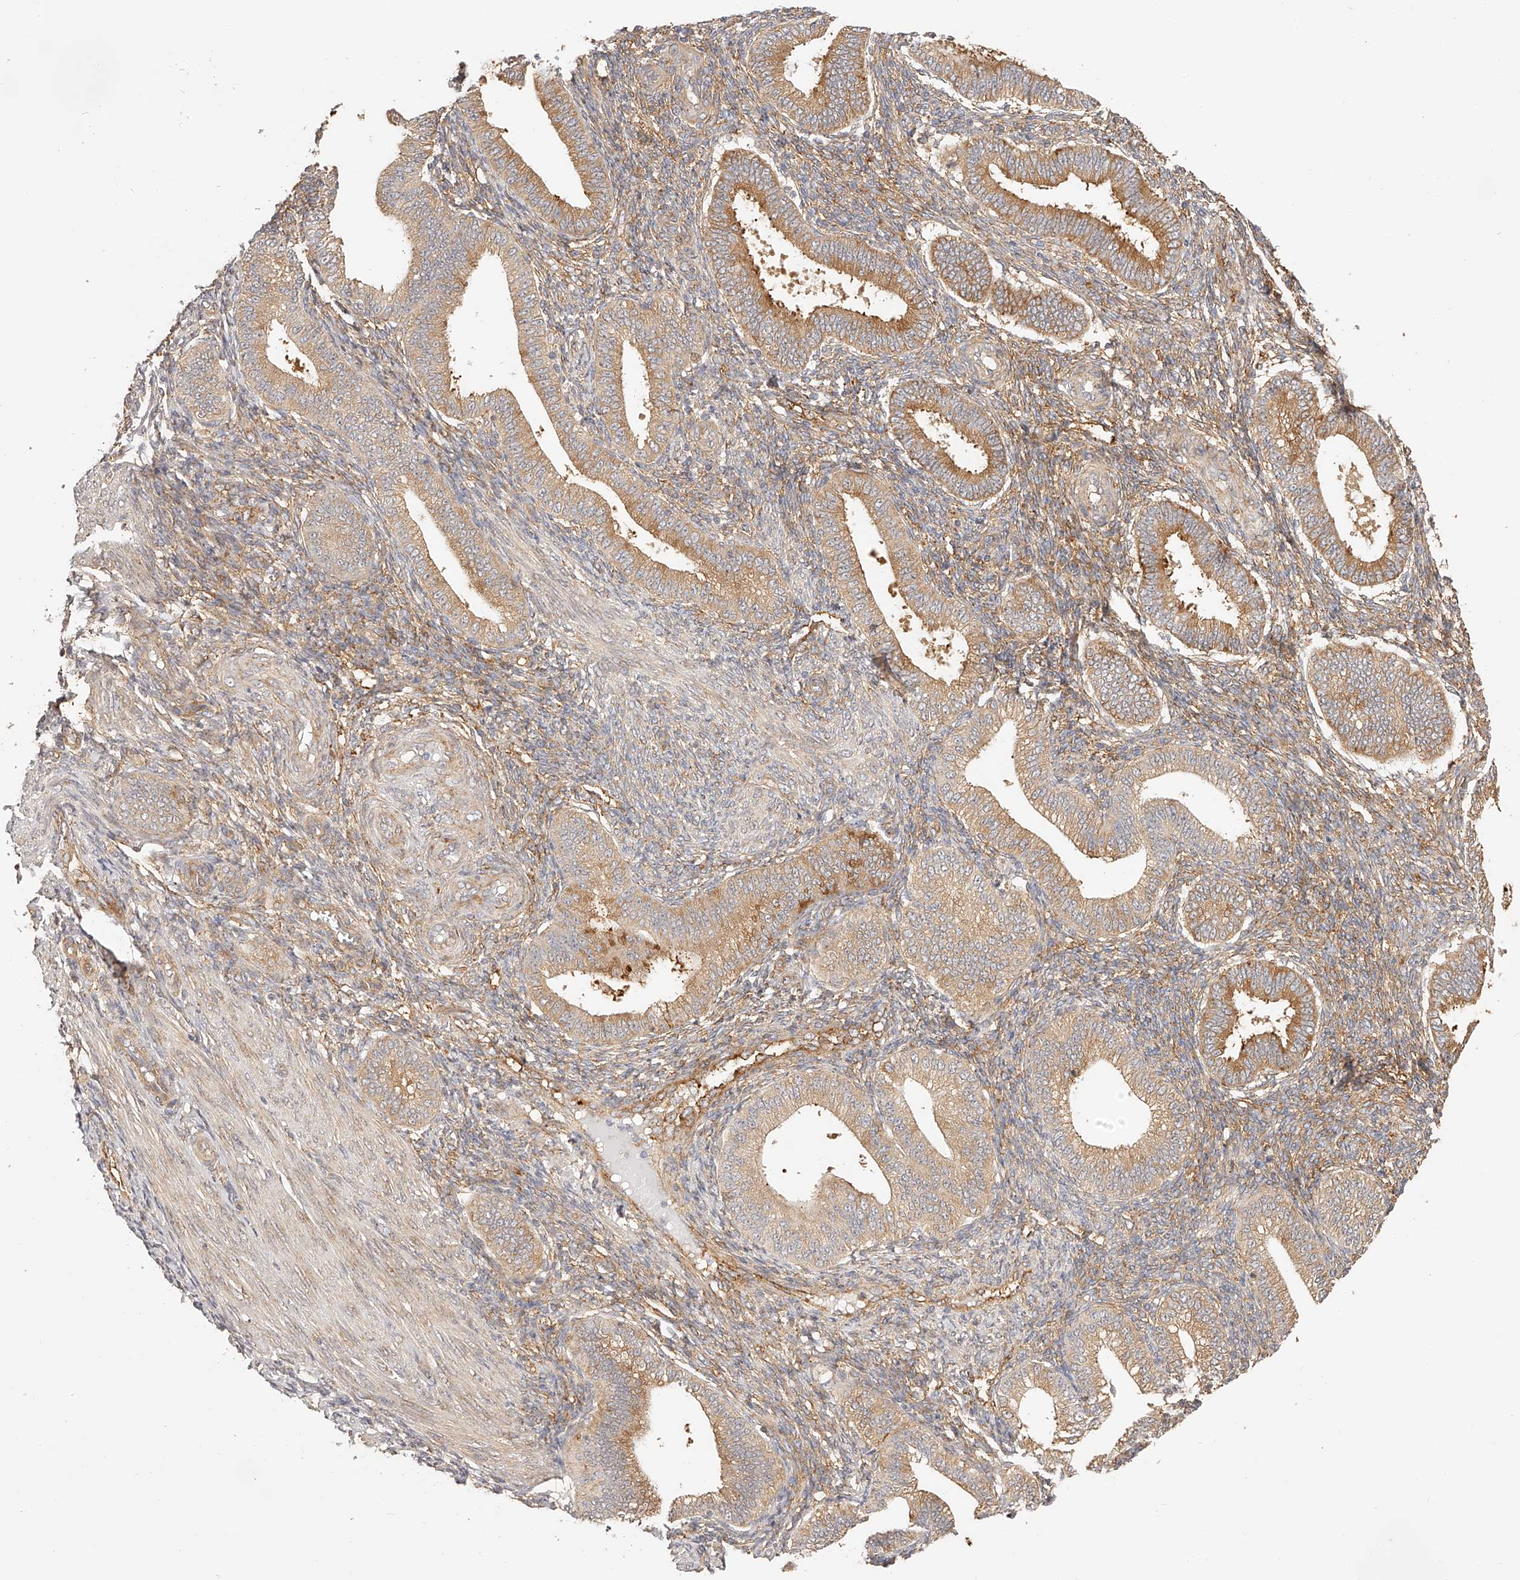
{"staining": {"intensity": "moderate", "quantity": ">75%", "location": "cytoplasmic/membranous"}, "tissue": "endometrium", "cell_type": "Cells in endometrial stroma", "image_type": "normal", "snomed": [{"axis": "morphology", "description": "Normal tissue, NOS"}, {"axis": "topography", "description": "Endometrium"}], "caption": "Moderate cytoplasmic/membranous expression is present in approximately >75% of cells in endometrial stroma in benign endometrium. (Brightfield microscopy of DAB IHC at high magnification).", "gene": "SYNC", "patient": {"sex": "female", "age": 39}}